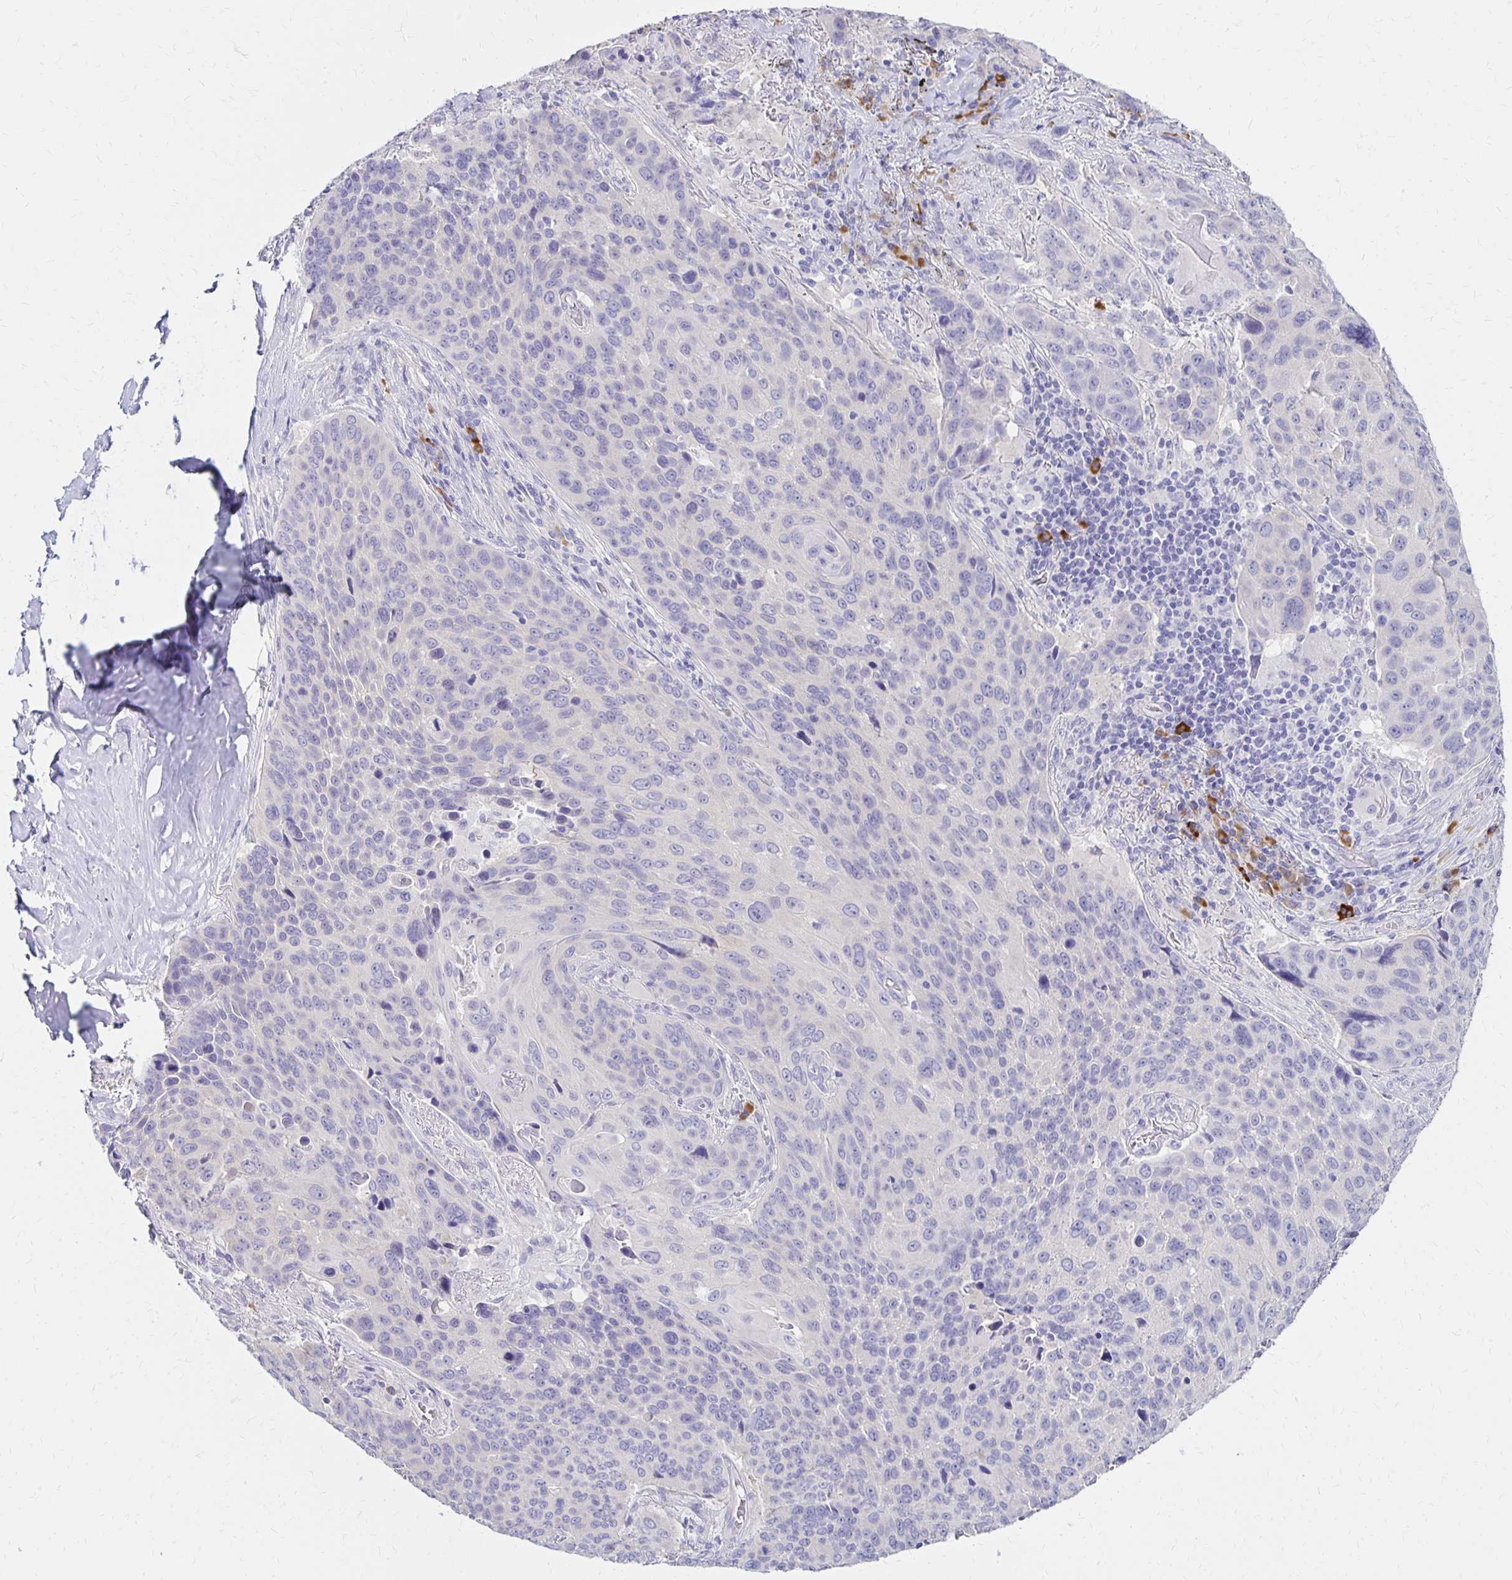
{"staining": {"intensity": "negative", "quantity": "none", "location": "none"}, "tissue": "lung cancer", "cell_type": "Tumor cells", "image_type": "cancer", "snomed": [{"axis": "morphology", "description": "Squamous cell carcinoma, NOS"}, {"axis": "topography", "description": "Lung"}], "caption": "The micrograph shows no significant positivity in tumor cells of lung squamous cell carcinoma. (Stains: DAB immunohistochemistry with hematoxylin counter stain, Microscopy: brightfield microscopy at high magnification).", "gene": "FNTB", "patient": {"sex": "male", "age": 68}}